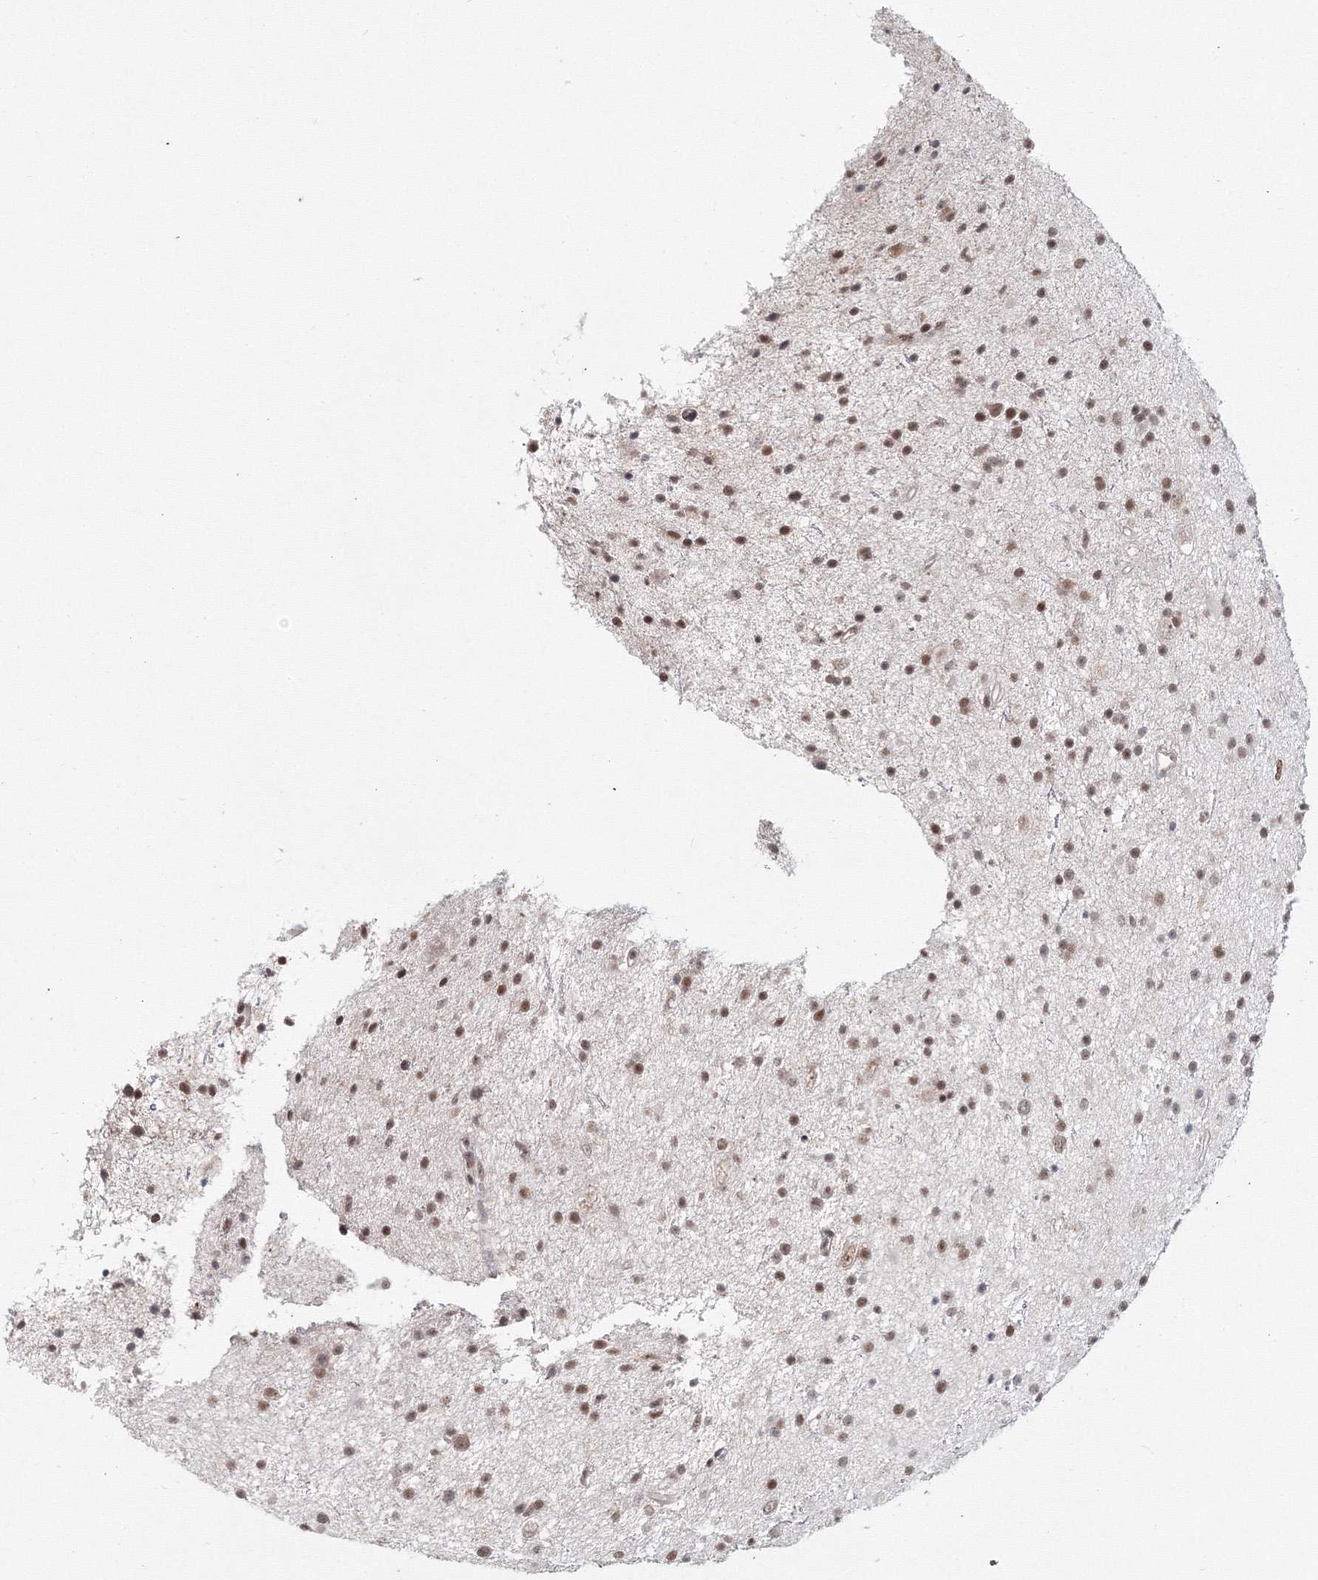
{"staining": {"intensity": "weak", "quantity": "25%-75%", "location": "nuclear"}, "tissue": "glioma", "cell_type": "Tumor cells", "image_type": "cancer", "snomed": [{"axis": "morphology", "description": "Glioma, malignant, Low grade"}, {"axis": "topography", "description": "Cerebral cortex"}], "caption": "Human glioma stained with a brown dye exhibits weak nuclear positive expression in approximately 25%-75% of tumor cells.", "gene": "IWS1", "patient": {"sex": "female", "age": 39}}